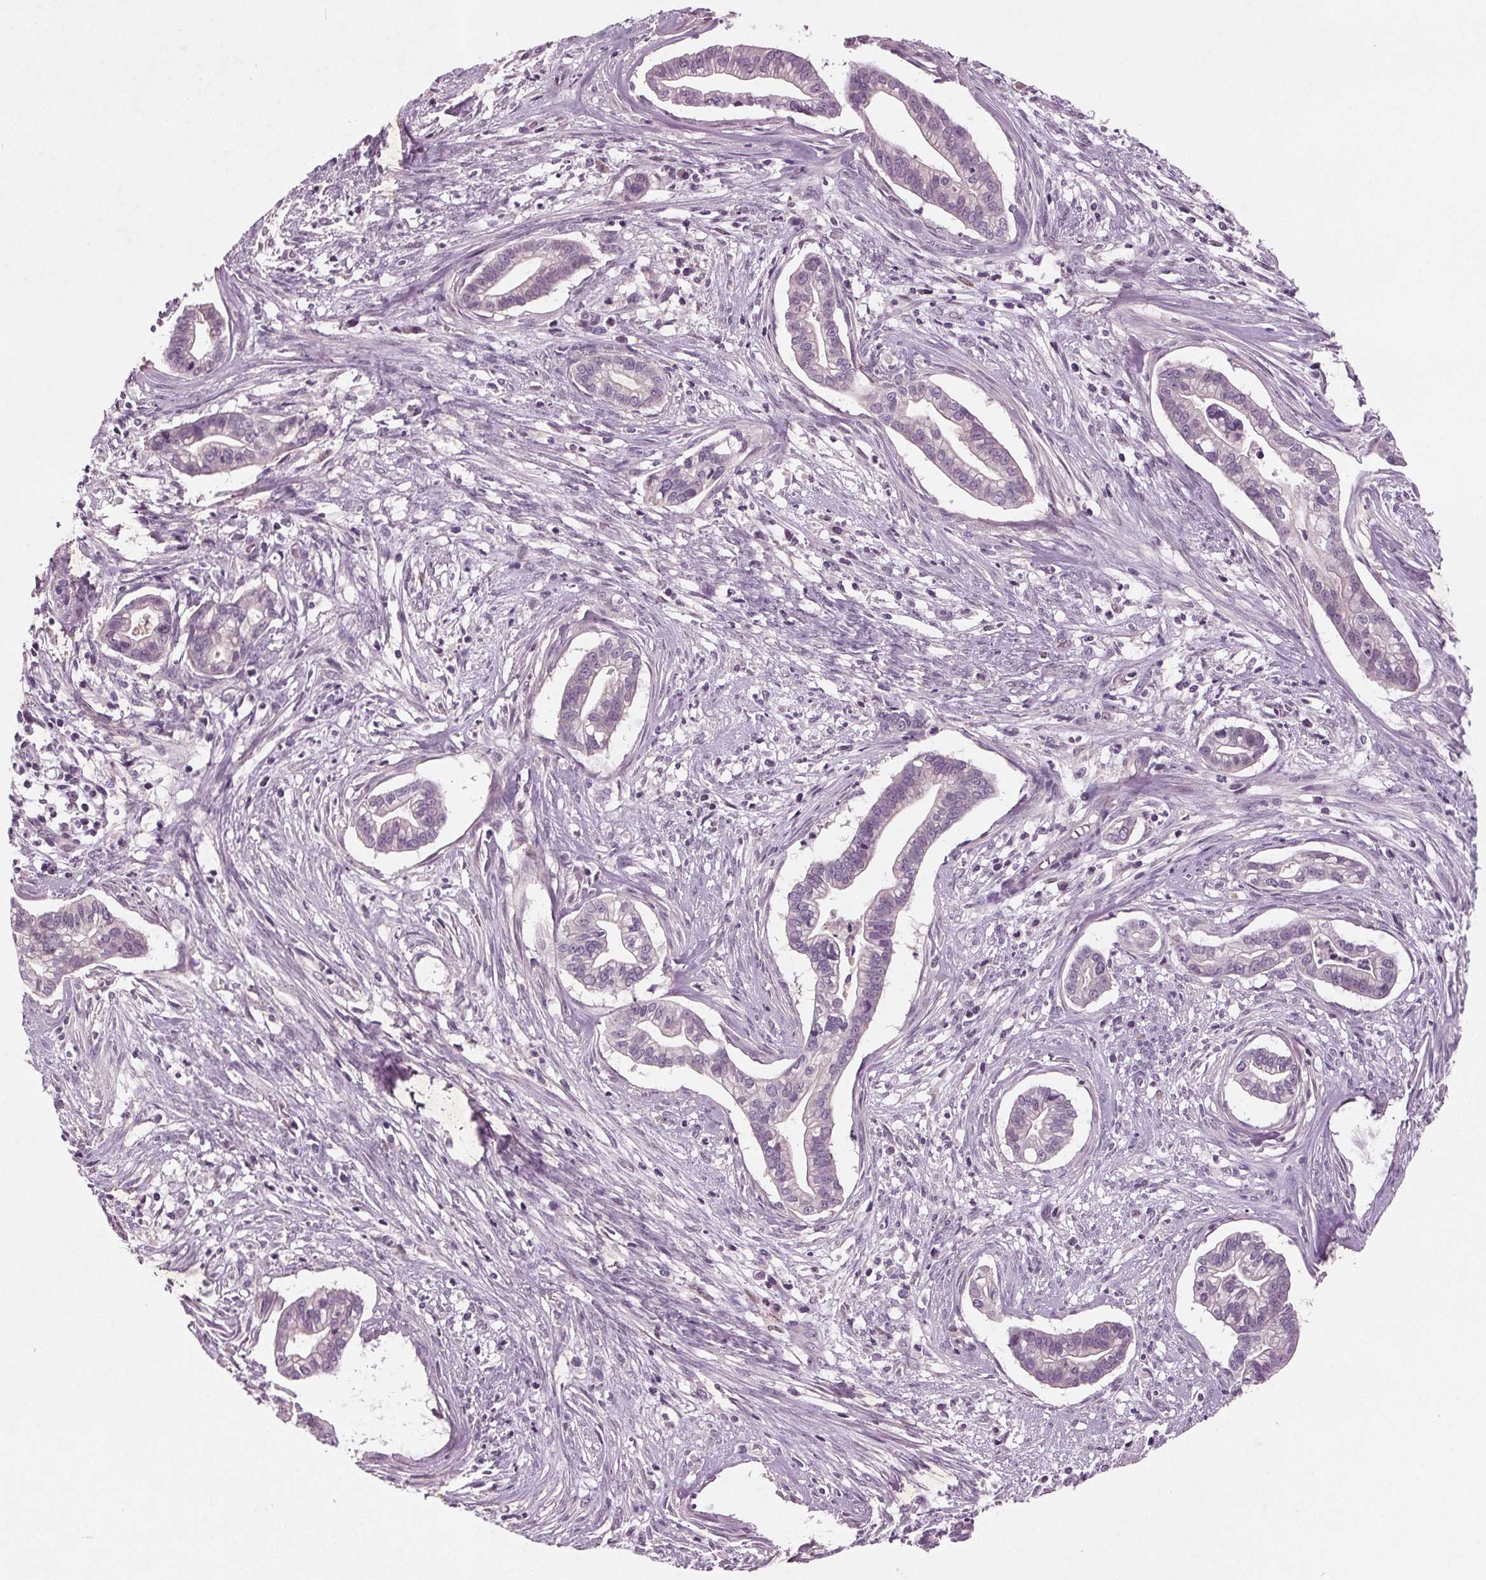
{"staining": {"intensity": "negative", "quantity": "none", "location": "none"}, "tissue": "cervical cancer", "cell_type": "Tumor cells", "image_type": "cancer", "snomed": [{"axis": "morphology", "description": "Adenocarcinoma, NOS"}, {"axis": "topography", "description": "Cervix"}], "caption": "Image shows no significant protein positivity in tumor cells of adenocarcinoma (cervical). (Stains: DAB (3,3'-diaminobenzidine) immunohistochemistry (IHC) with hematoxylin counter stain, Microscopy: brightfield microscopy at high magnification).", "gene": "BHLHE22", "patient": {"sex": "female", "age": 62}}